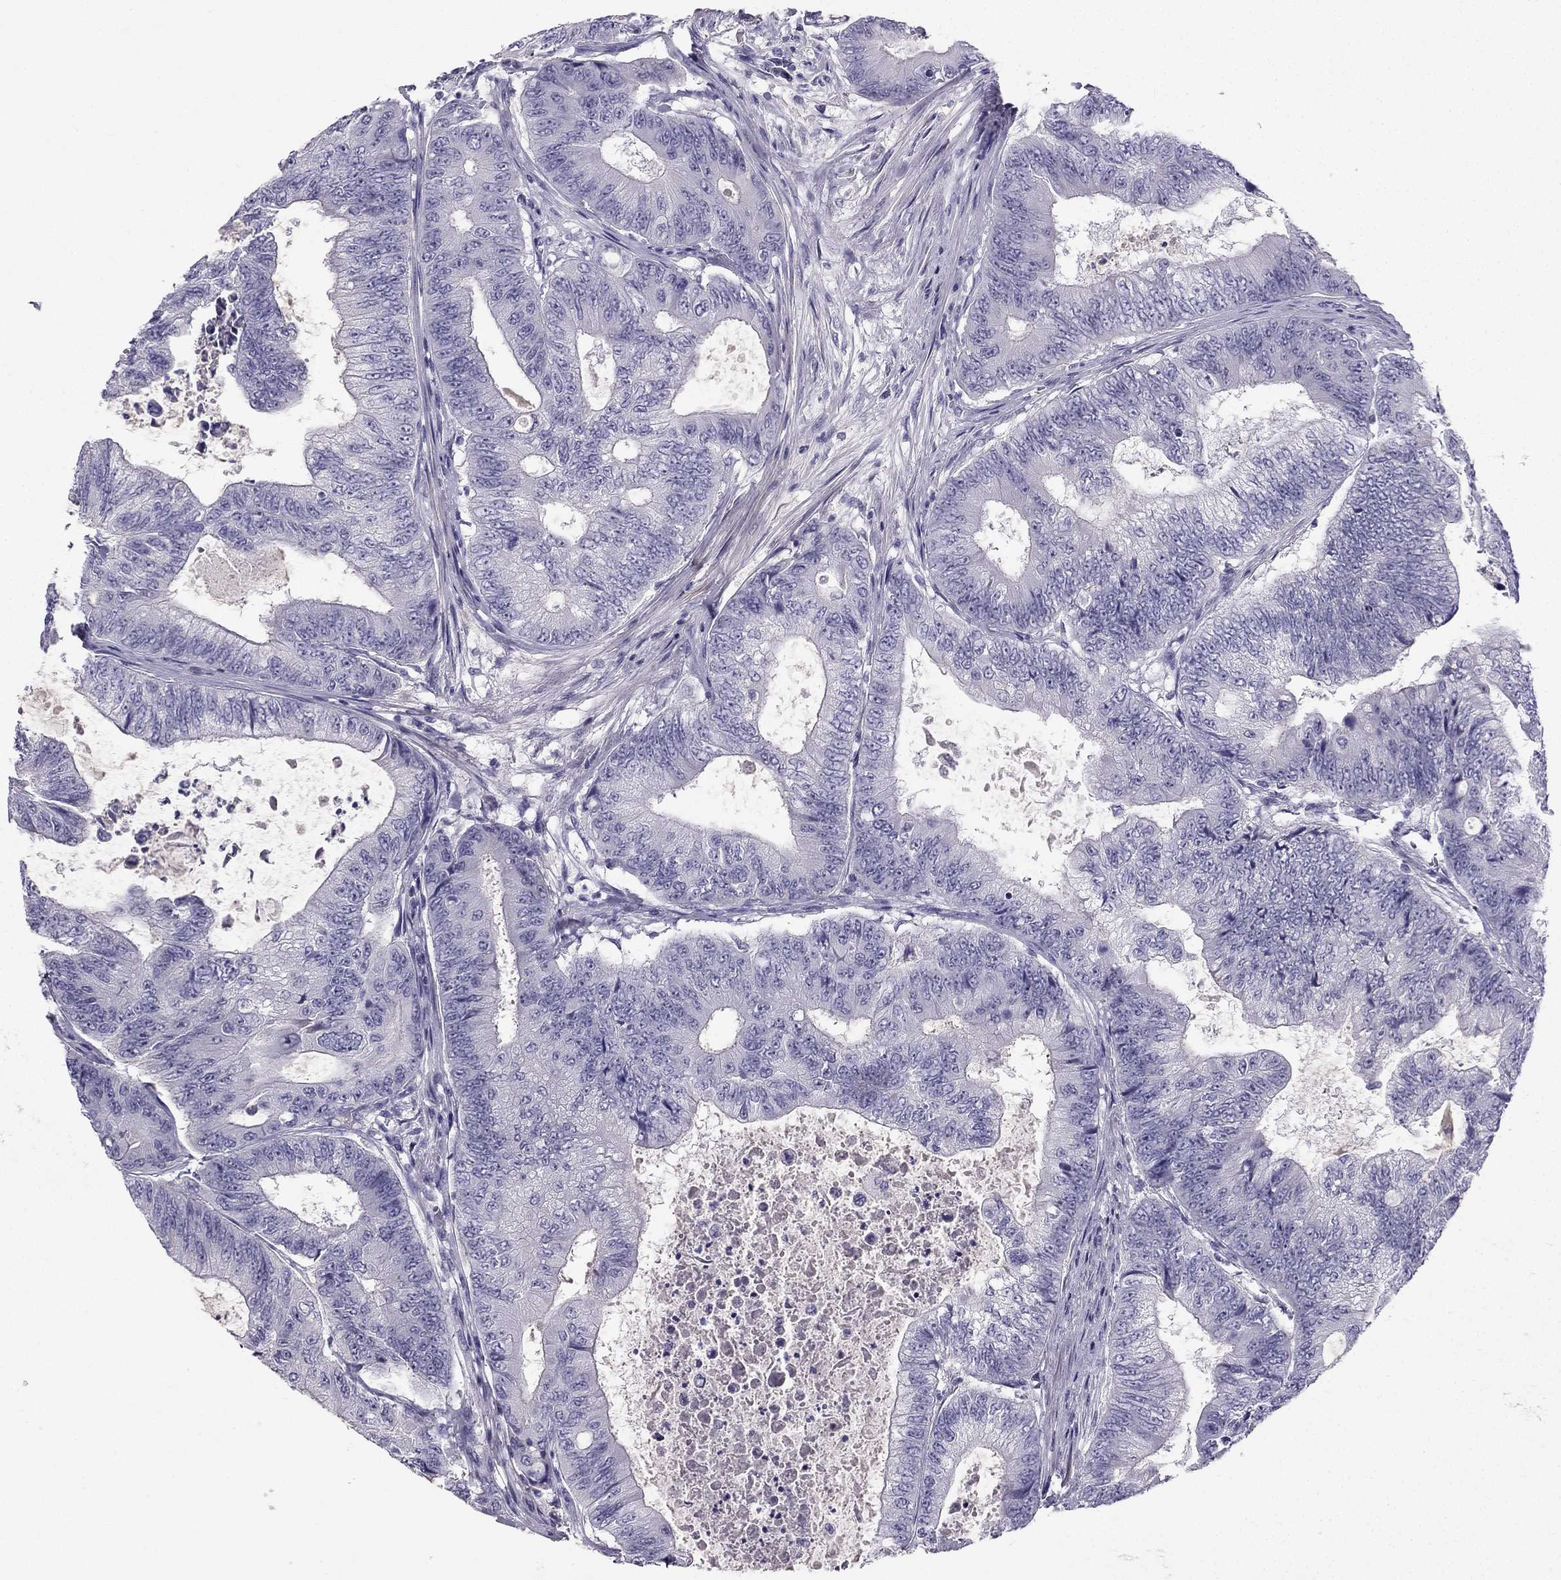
{"staining": {"intensity": "negative", "quantity": "none", "location": "none"}, "tissue": "colorectal cancer", "cell_type": "Tumor cells", "image_type": "cancer", "snomed": [{"axis": "morphology", "description": "Adenocarcinoma, NOS"}, {"axis": "topography", "description": "Colon"}], "caption": "DAB immunohistochemical staining of human colorectal adenocarcinoma demonstrates no significant positivity in tumor cells. Brightfield microscopy of immunohistochemistry stained with DAB (brown) and hematoxylin (blue), captured at high magnification.", "gene": "LMTK3", "patient": {"sex": "female", "age": 48}}